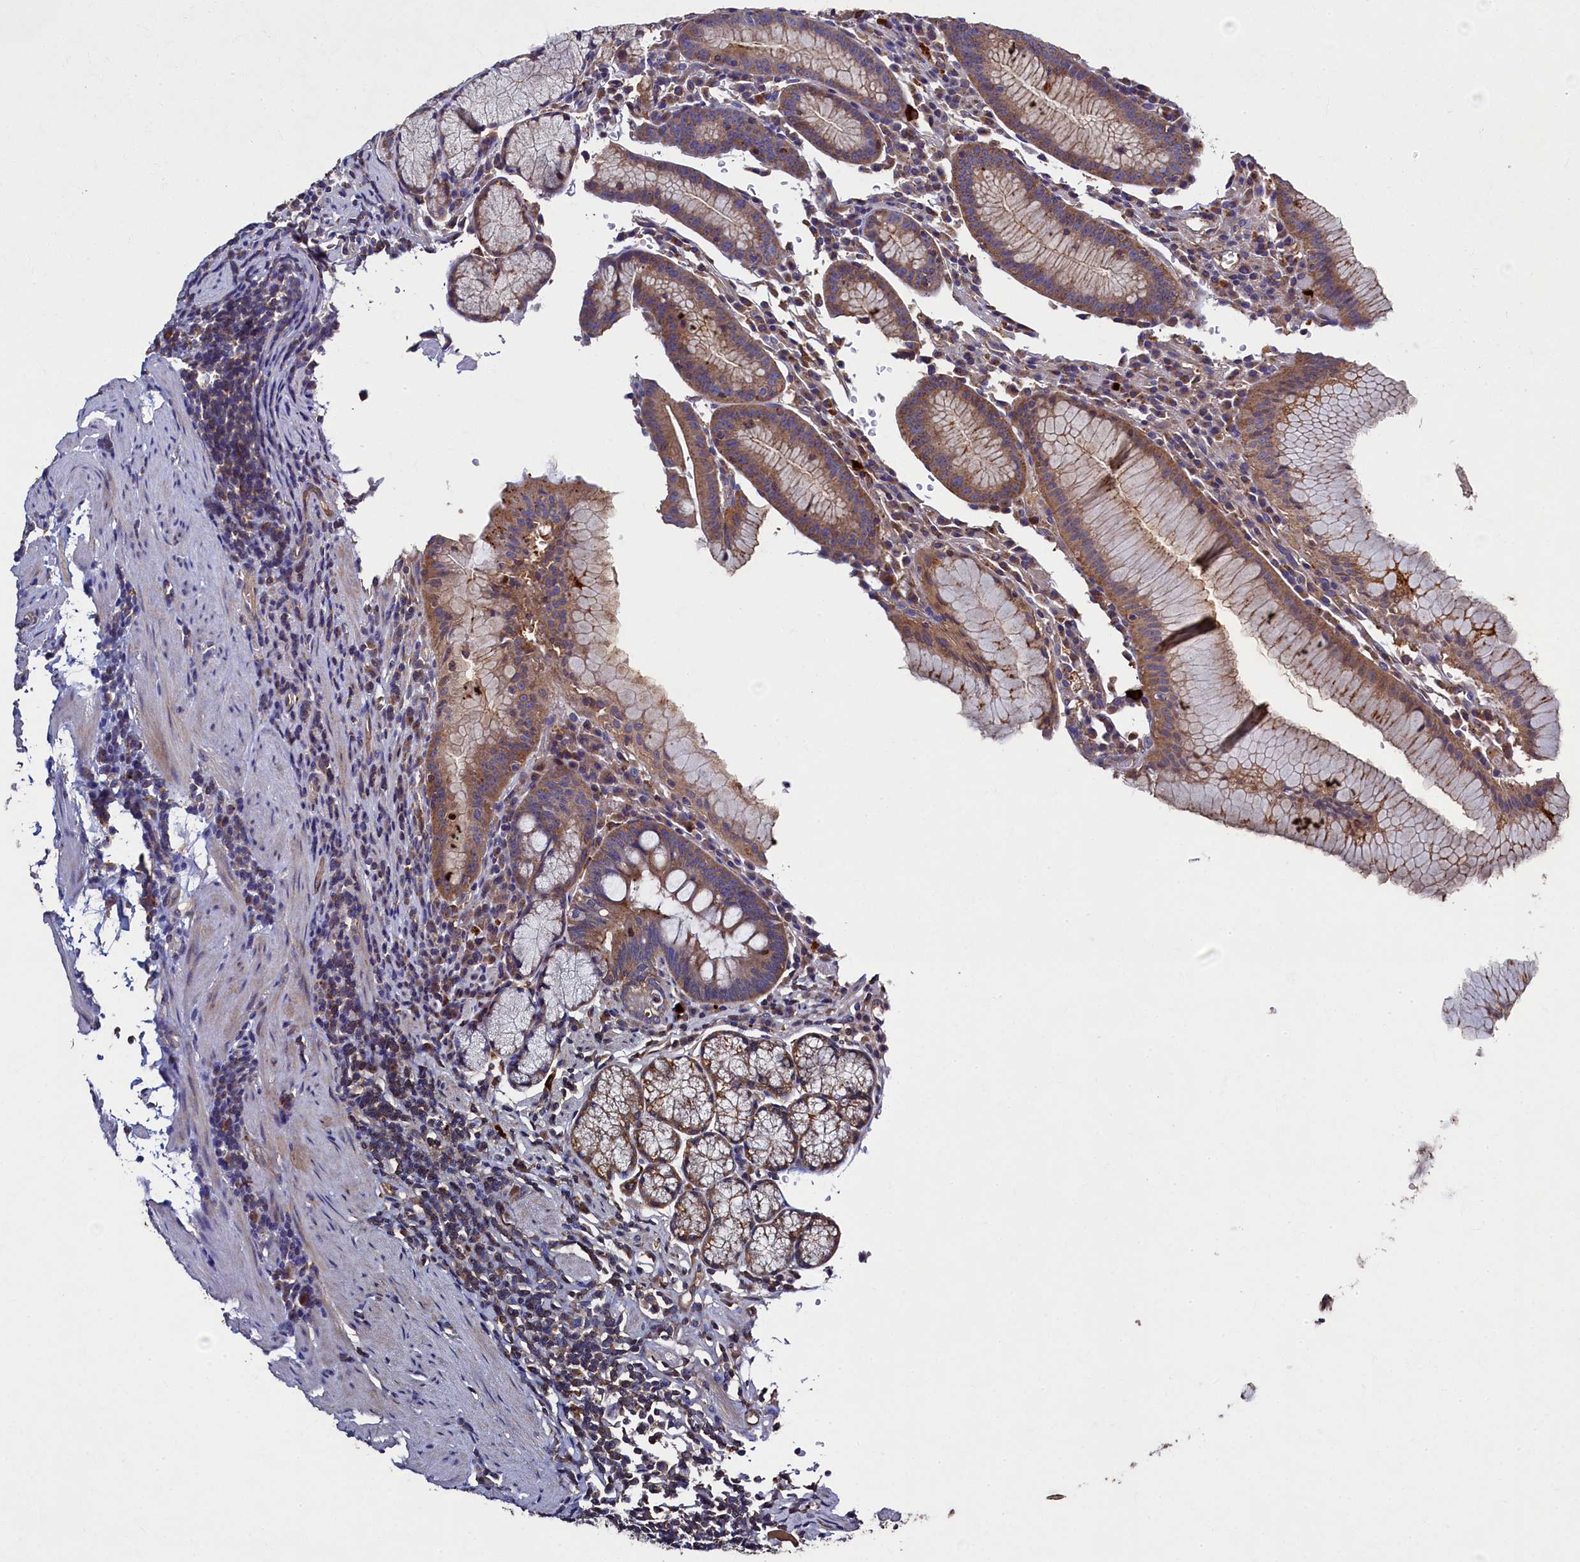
{"staining": {"intensity": "moderate", "quantity": ">75%", "location": "cytoplasmic/membranous"}, "tissue": "stomach", "cell_type": "Glandular cells", "image_type": "normal", "snomed": [{"axis": "morphology", "description": "Normal tissue, NOS"}, {"axis": "topography", "description": "Stomach"}], "caption": "IHC photomicrograph of benign stomach: stomach stained using immunohistochemistry (IHC) reveals medium levels of moderate protein expression localized specifically in the cytoplasmic/membranous of glandular cells, appearing as a cytoplasmic/membranous brown color.", "gene": "TK2", "patient": {"sex": "male", "age": 55}}